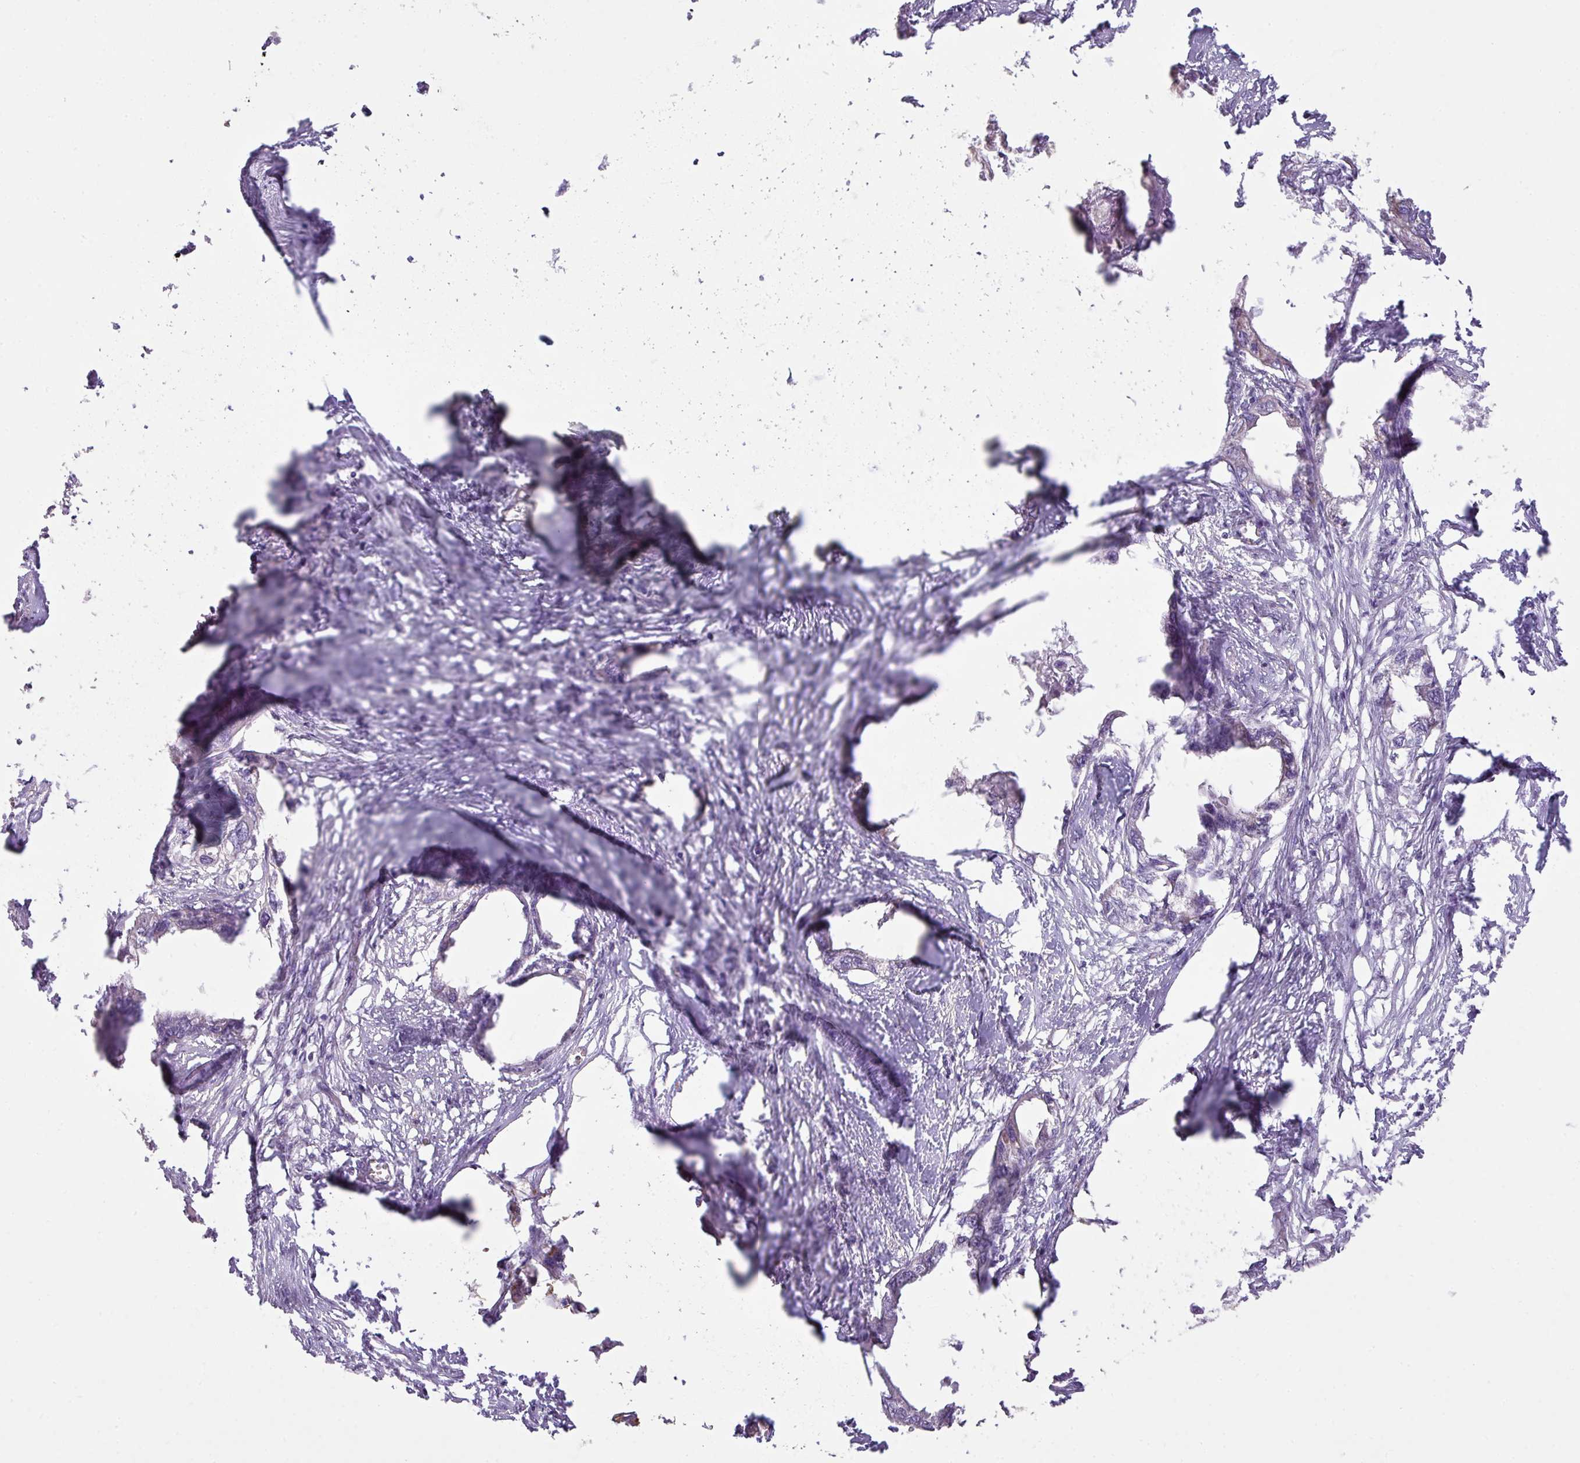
{"staining": {"intensity": "negative", "quantity": "none", "location": "none"}, "tissue": "endometrial cancer", "cell_type": "Tumor cells", "image_type": "cancer", "snomed": [{"axis": "morphology", "description": "Adenocarcinoma, NOS"}, {"axis": "morphology", "description": "Adenocarcinoma, metastatic, NOS"}, {"axis": "topography", "description": "Adipose tissue"}, {"axis": "topography", "description": "Endometrium"}], "caption": "Photomicrograph shows no significant protein staining in tumor cells of endometrial cancer (metastatic adenocarcinoma).", "gene": "OR6C6", "patient": {"sex": "female", "age": 67}}